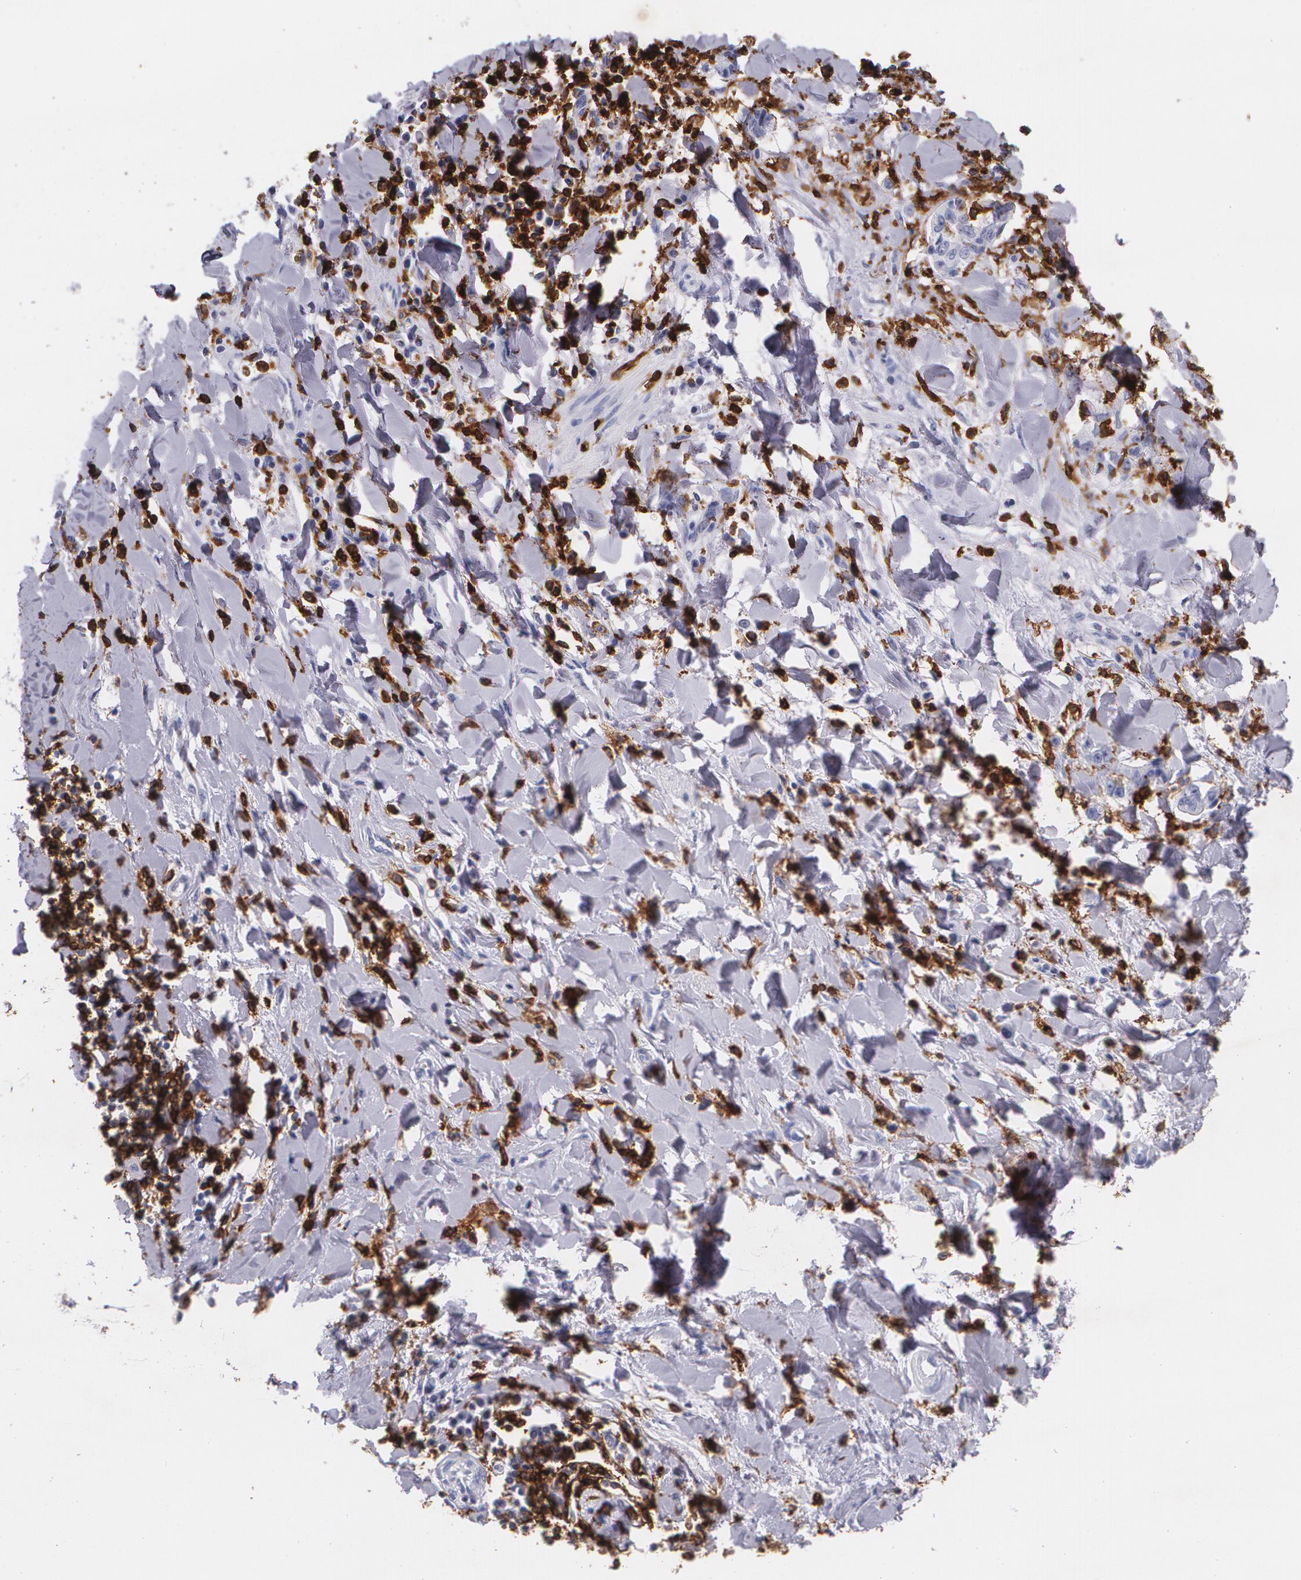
{"staining": {"intensity": "negative", "quantity": "none", "location": "none"}, "tissue": "liver cancer", "cell_type": "Tumor cells", "image_type": "cancer", "snomed": [{"axis": "morphology", "description": "Cholangiocarcinoma"}, {"axis": "topography", "description": "Liver"}], "caption": "Tumor cells are negative for protein expression in human liver cholangiocarcinoma. Nuclei are stained in blue.", "gene": "PTPRC", "patient": {"sex": "male", "age": 57}}